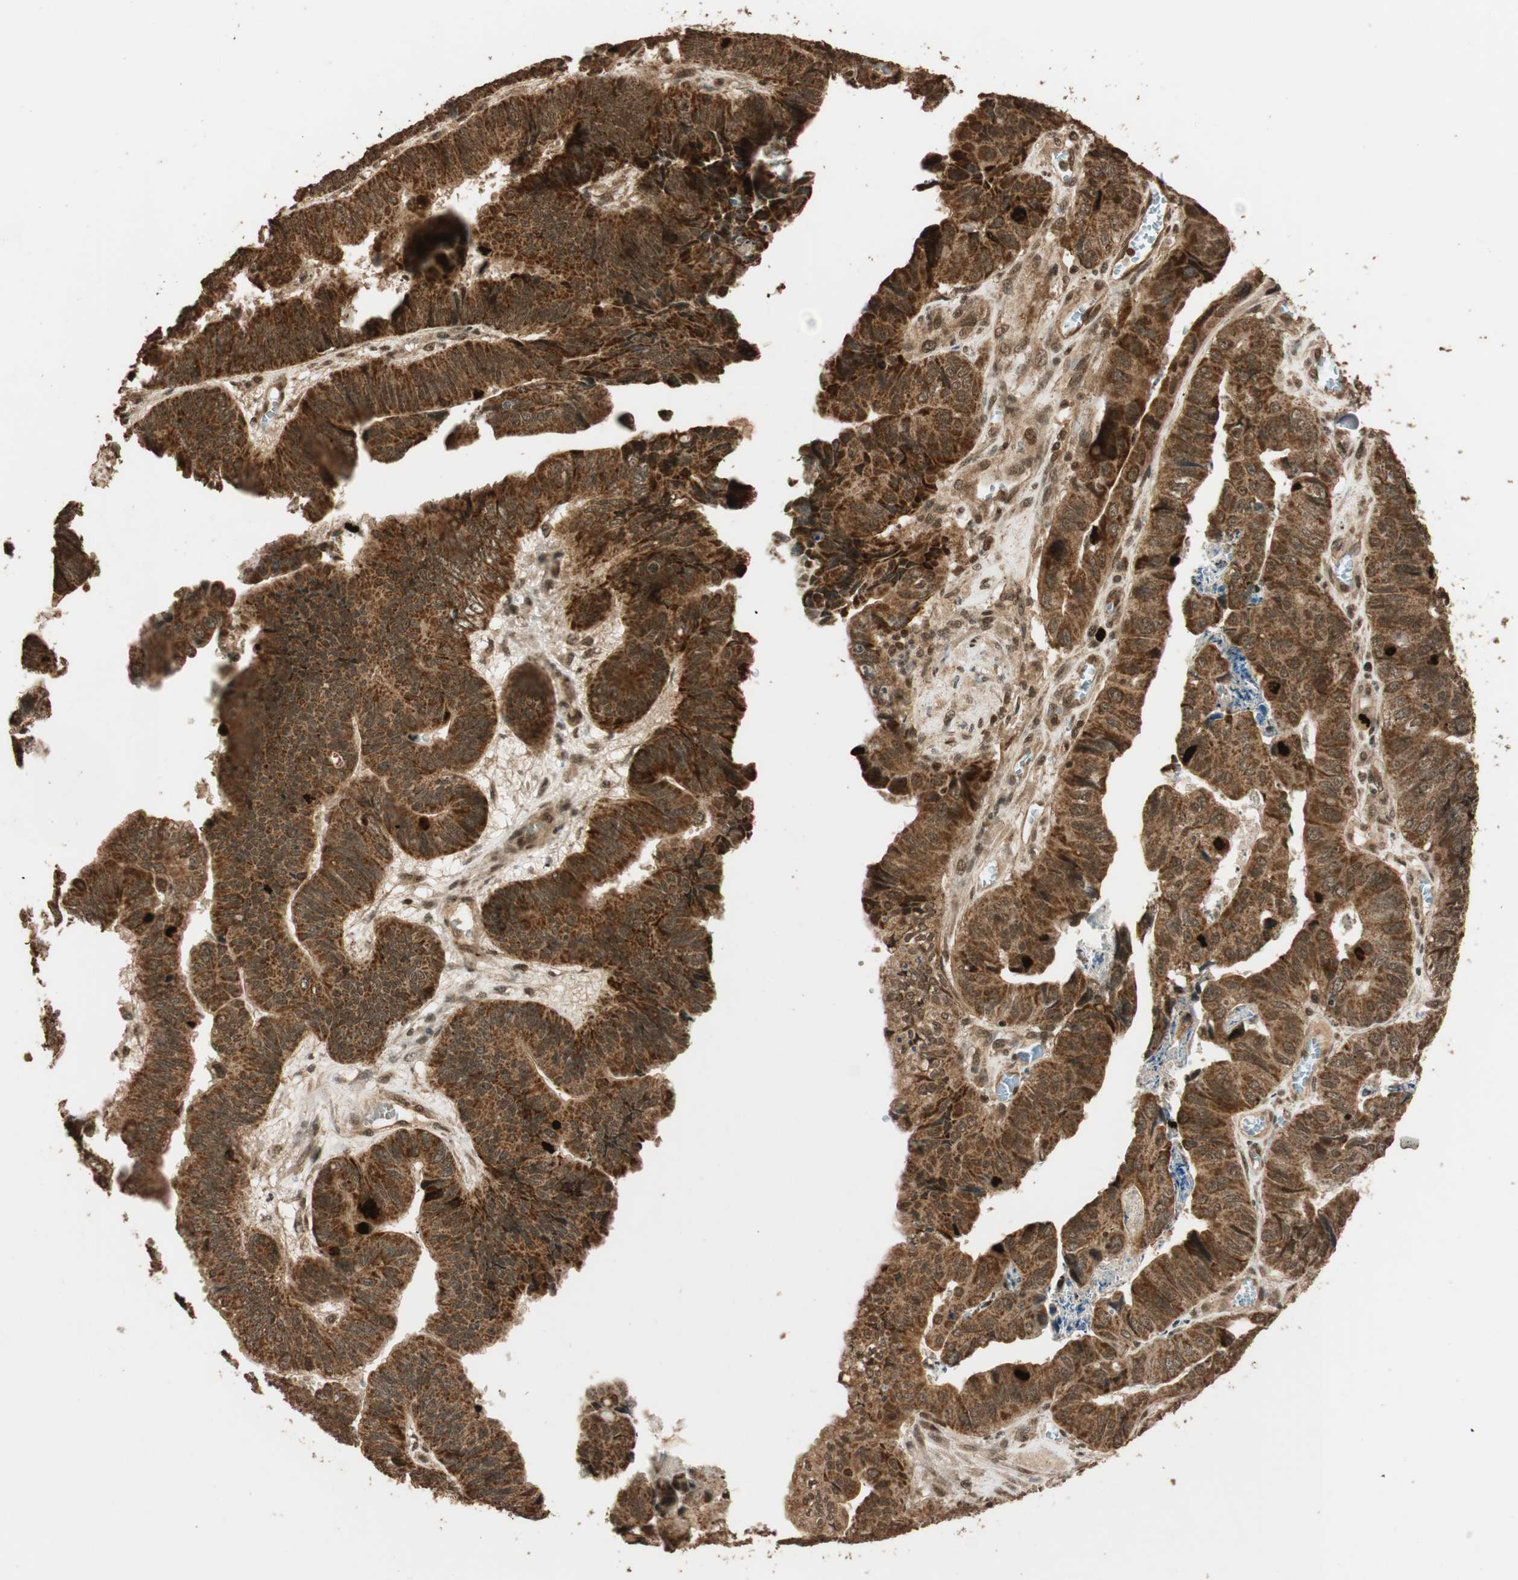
{"staining": {"intensity": "strong", "quantity": ">75%", "location": "cytoplasmic/membranous,nuclear"}, "tissue": "stomach cancer", "cell_type": "Tumor cells", "image_type": "cancer", "snomed": [{"axis": "morphology", "description": "Adenocarcinoma, NOS"}, {"axis": "topography", "description": "Stomach, lower"}], "caption": "Tumor cells exhibit strong cytoplasmic/membranous and nuclear expression in about >75% of cells in adenocarcinoma (stomach).", "gene": "ALKBH5", "patient": {"sex": "male", "age": 77}}